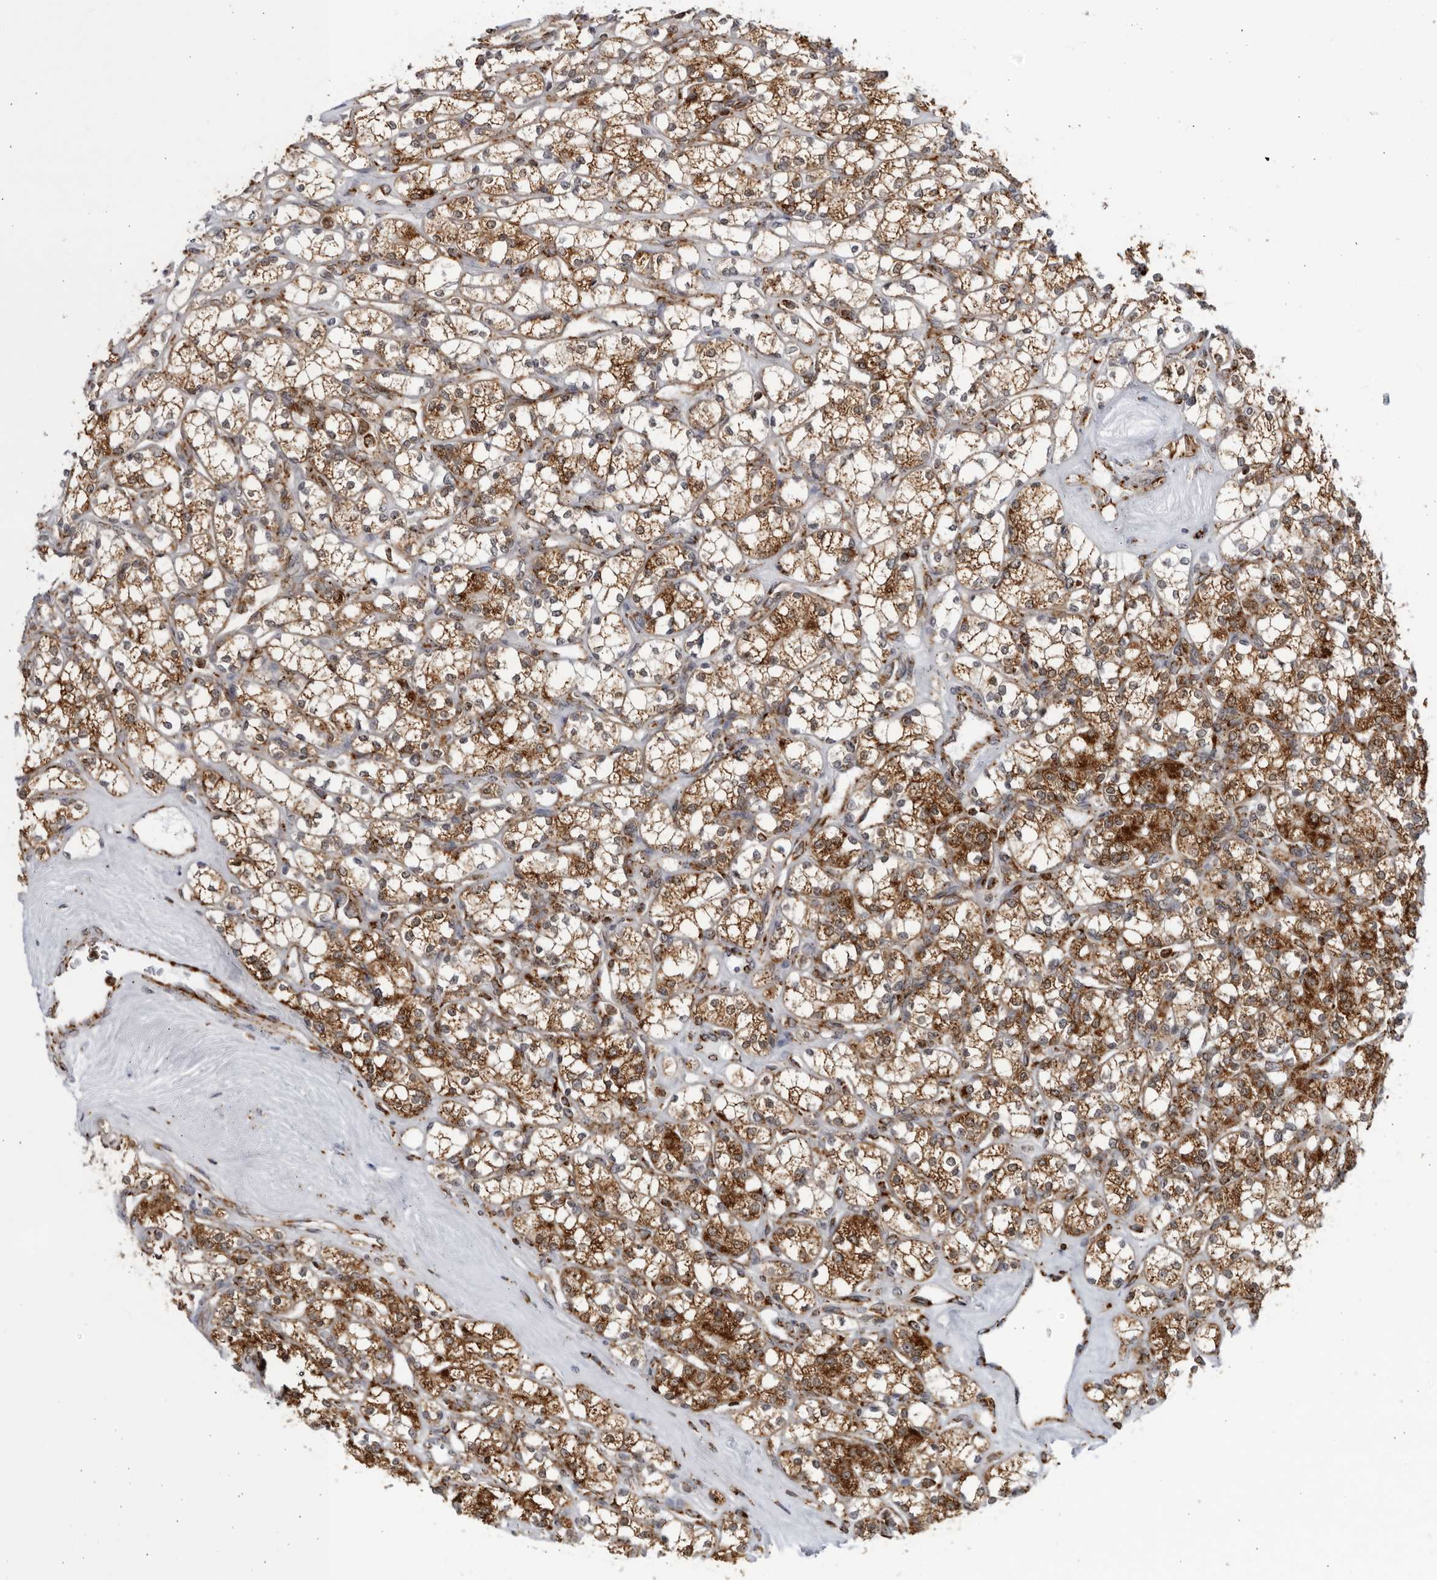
{"staining": {"intensity": "strong", "quantity": "25%-75%", "location": "cytoplasmic/membranous"}, "tissue": "renal cancer", "cell_type": "Tumor cells", "image_type": "cancer", "snomed": [{"axis": "morphology", "description": "Adenocarcinoma, NOS"}, {"axis": "topography", "description": "Kidney"}], "caption": "A brown stain labels strong cytoplasmic/membranous positivity of a protein in adenocarcinoma (renal) tumor cells. The protein is shown in brown color, while the nuclei are stained blue.", "gene": "RBM34", "patient": {"sex": "male", "age": 77}}